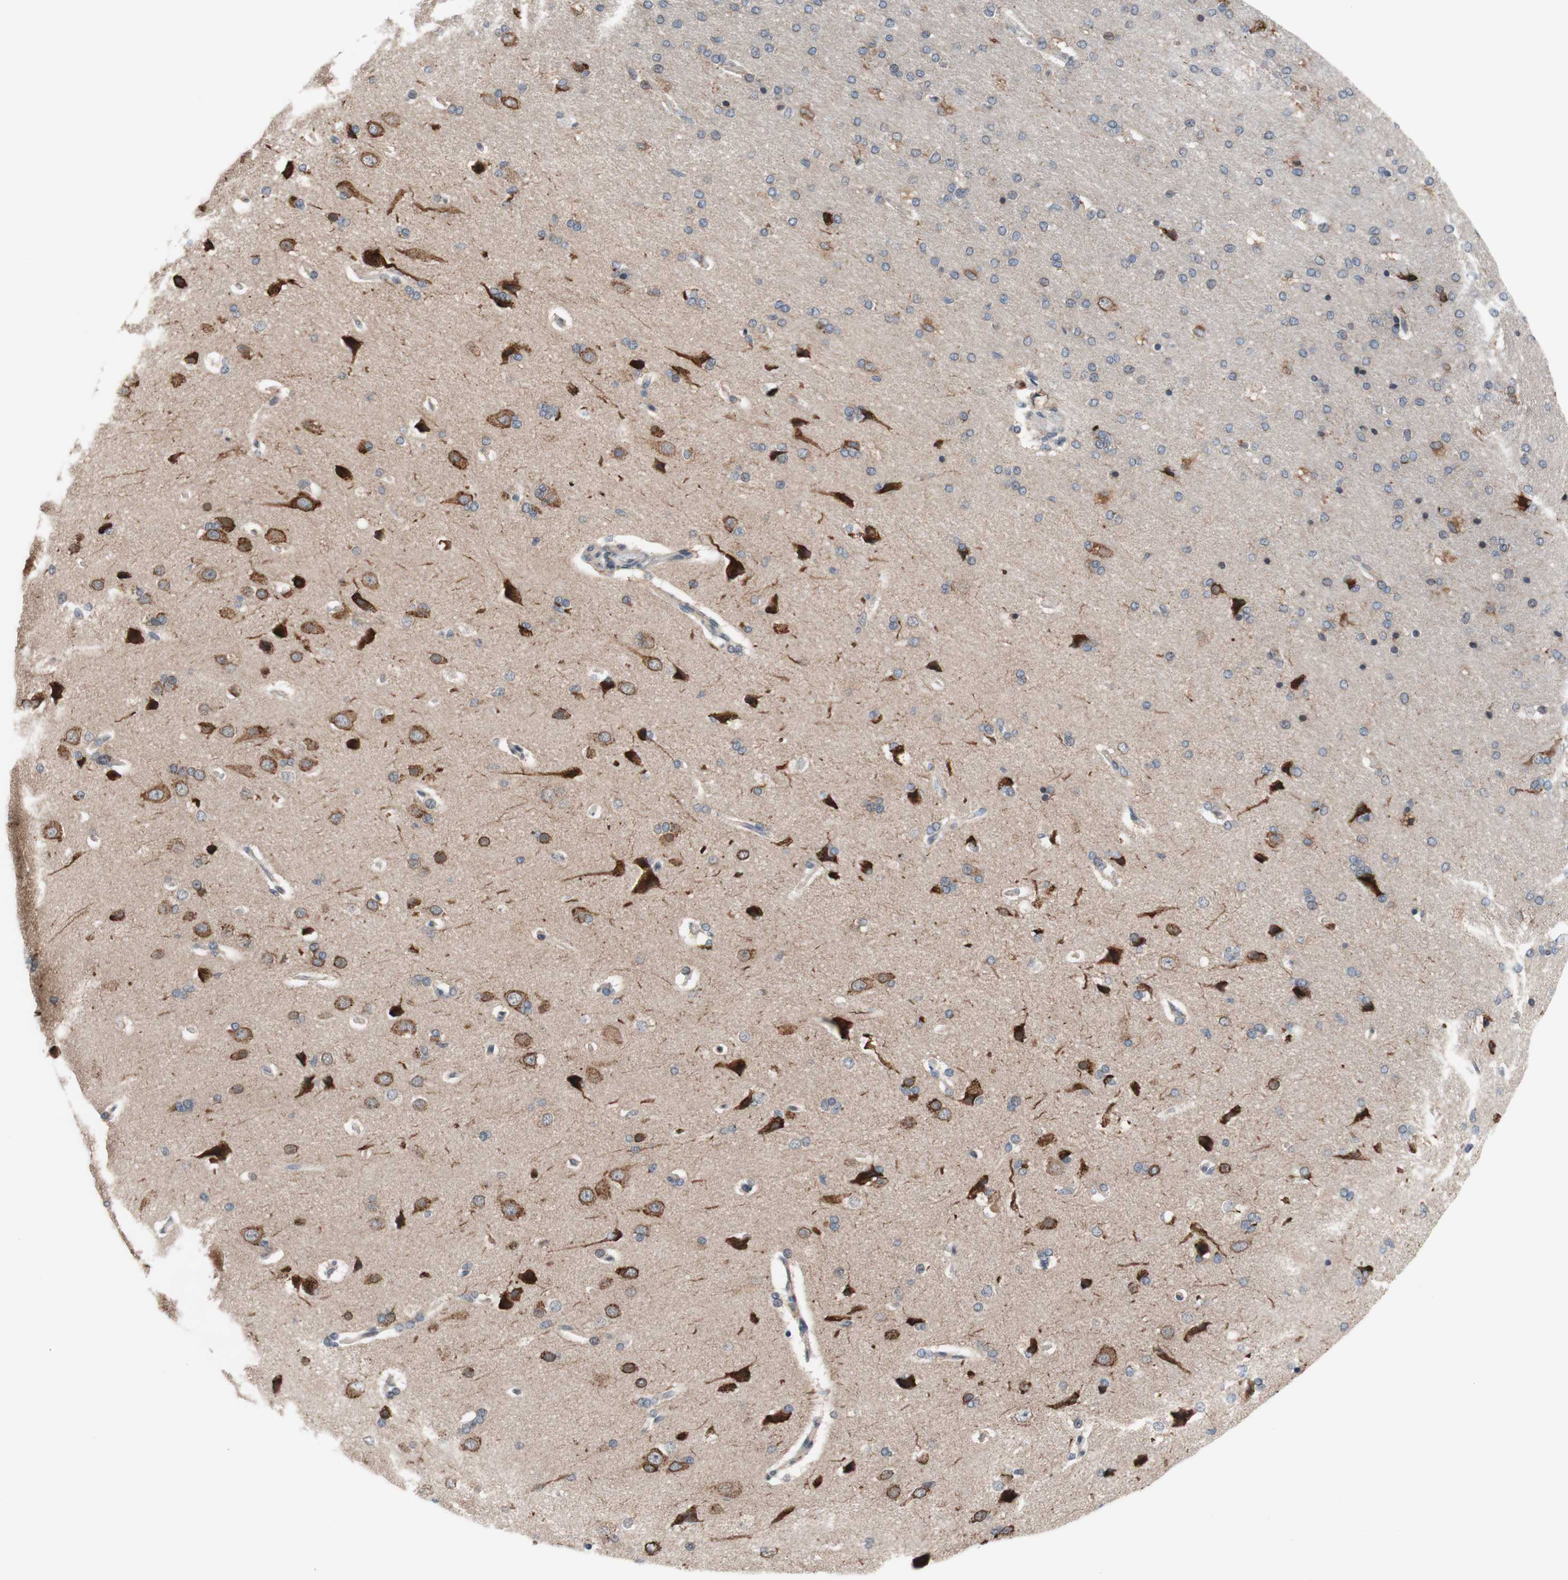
{"staining": {"intensity": "weak", "quantity": ">75%", "location": "cytoplasmic/membranous"}, "tissue": "cerebral cortex", "cell_type": "Endothelial cells", "image_type": "normal", "snomed": [{"axis": "morphology", "description": "Normal tissue, NOS"}, {"axis": "topography", "description": "Cerebral cortex"}], "caption": "Weak cytoplasmic/membranous expression is identified in approximately >75% of endothelial cells in benign cerebral cortex. The staining is performed using DAB (3,3'-diaminobenzidine) brown chromogen to label protein expression. The nuclei are counter-stained blue using hematoxylin.", "gene": "CD55", "patient": {"sex": "male", "age": 62}}